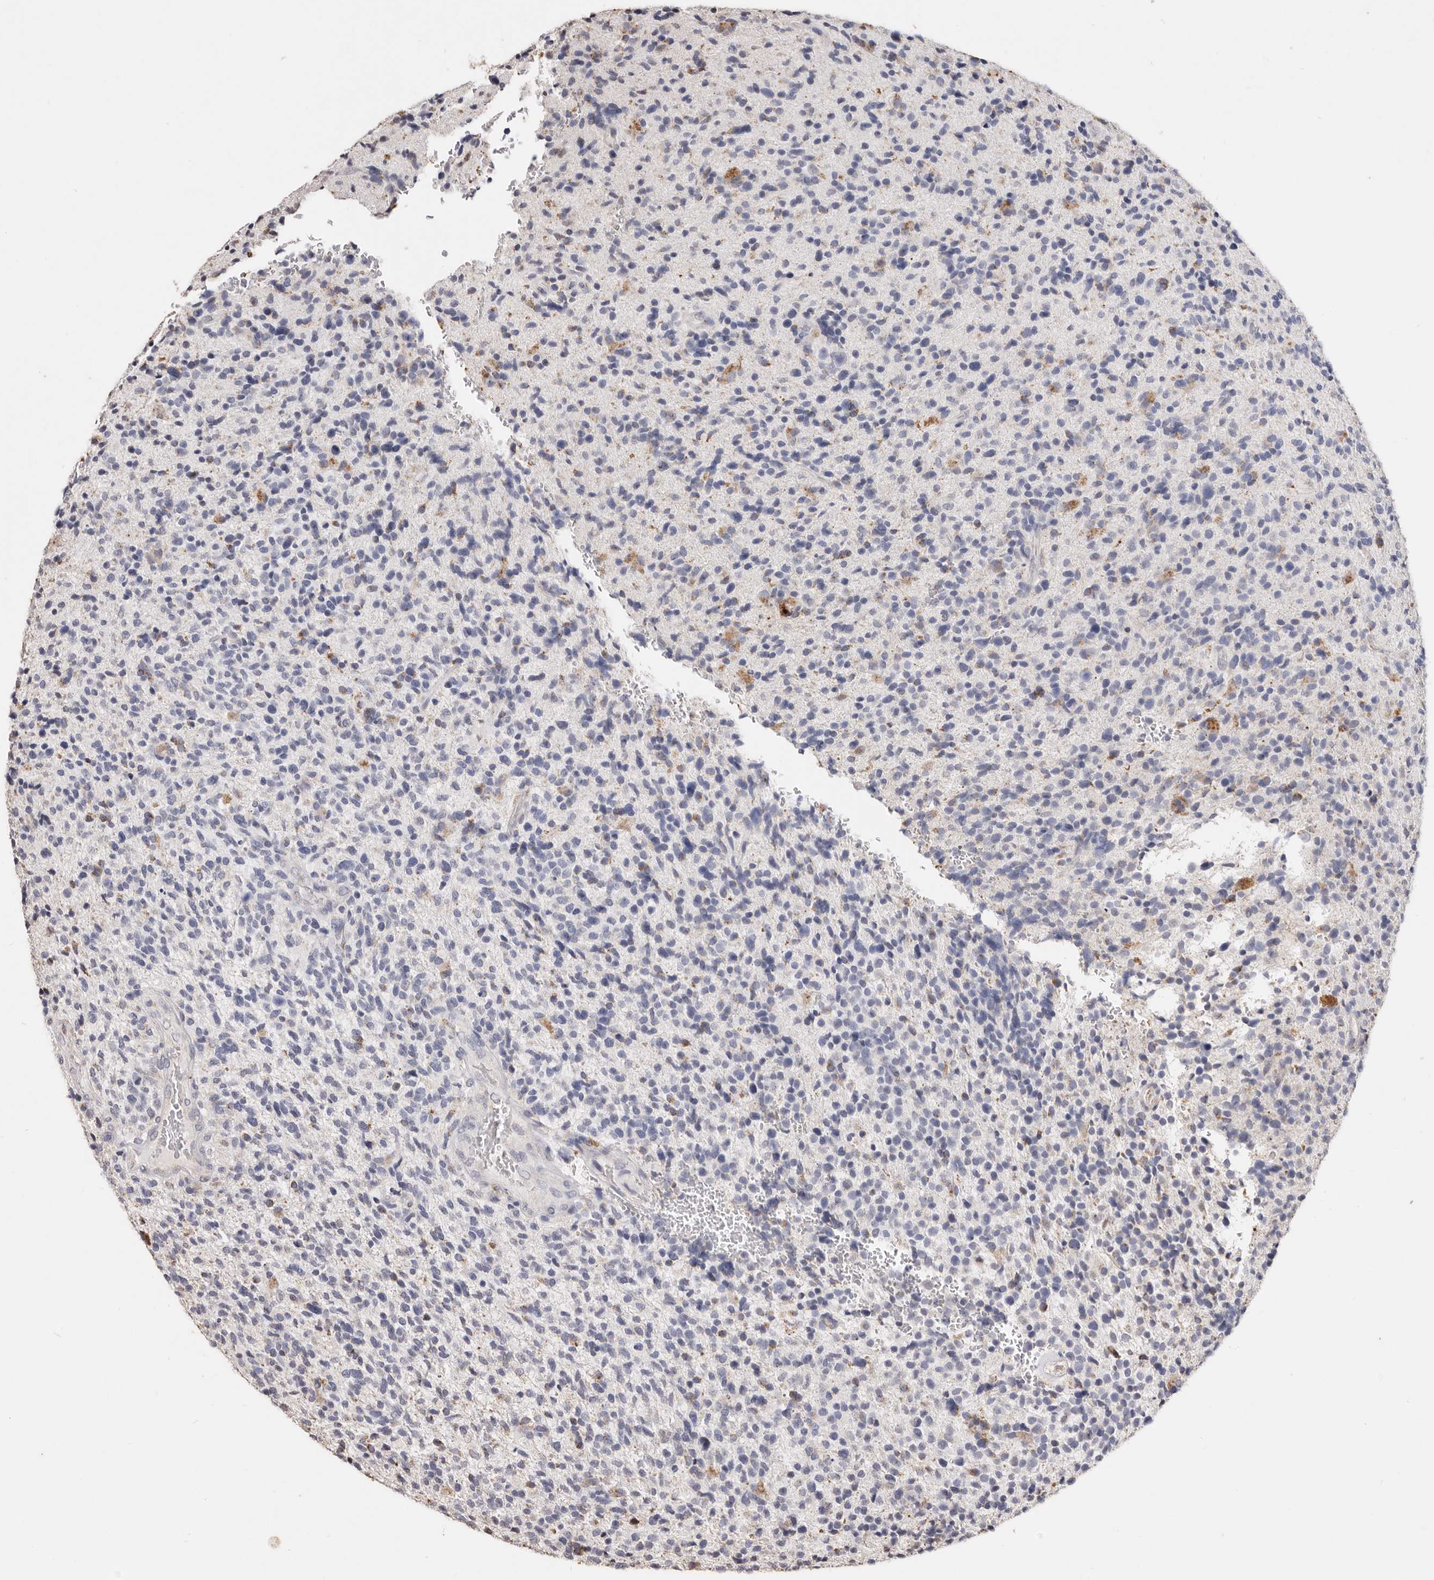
{"staining": {"intensity": "negative", "quantity": "none", "location": "none"}, "tissue": "glioma", "cell_type": "Tumor cells", "image_type": "cancer", "snomed": [{"axis": "morphology", "description": "Glioma, malignant, High grade"}, {"axis": "topography", "description": "Brain"}], "caption": "The immunohistochemistry image has no significant staining in tumor cells of glioma tissue.", "gene": "LGALS7B", "patient": {"sex": "male", "age": 72}}